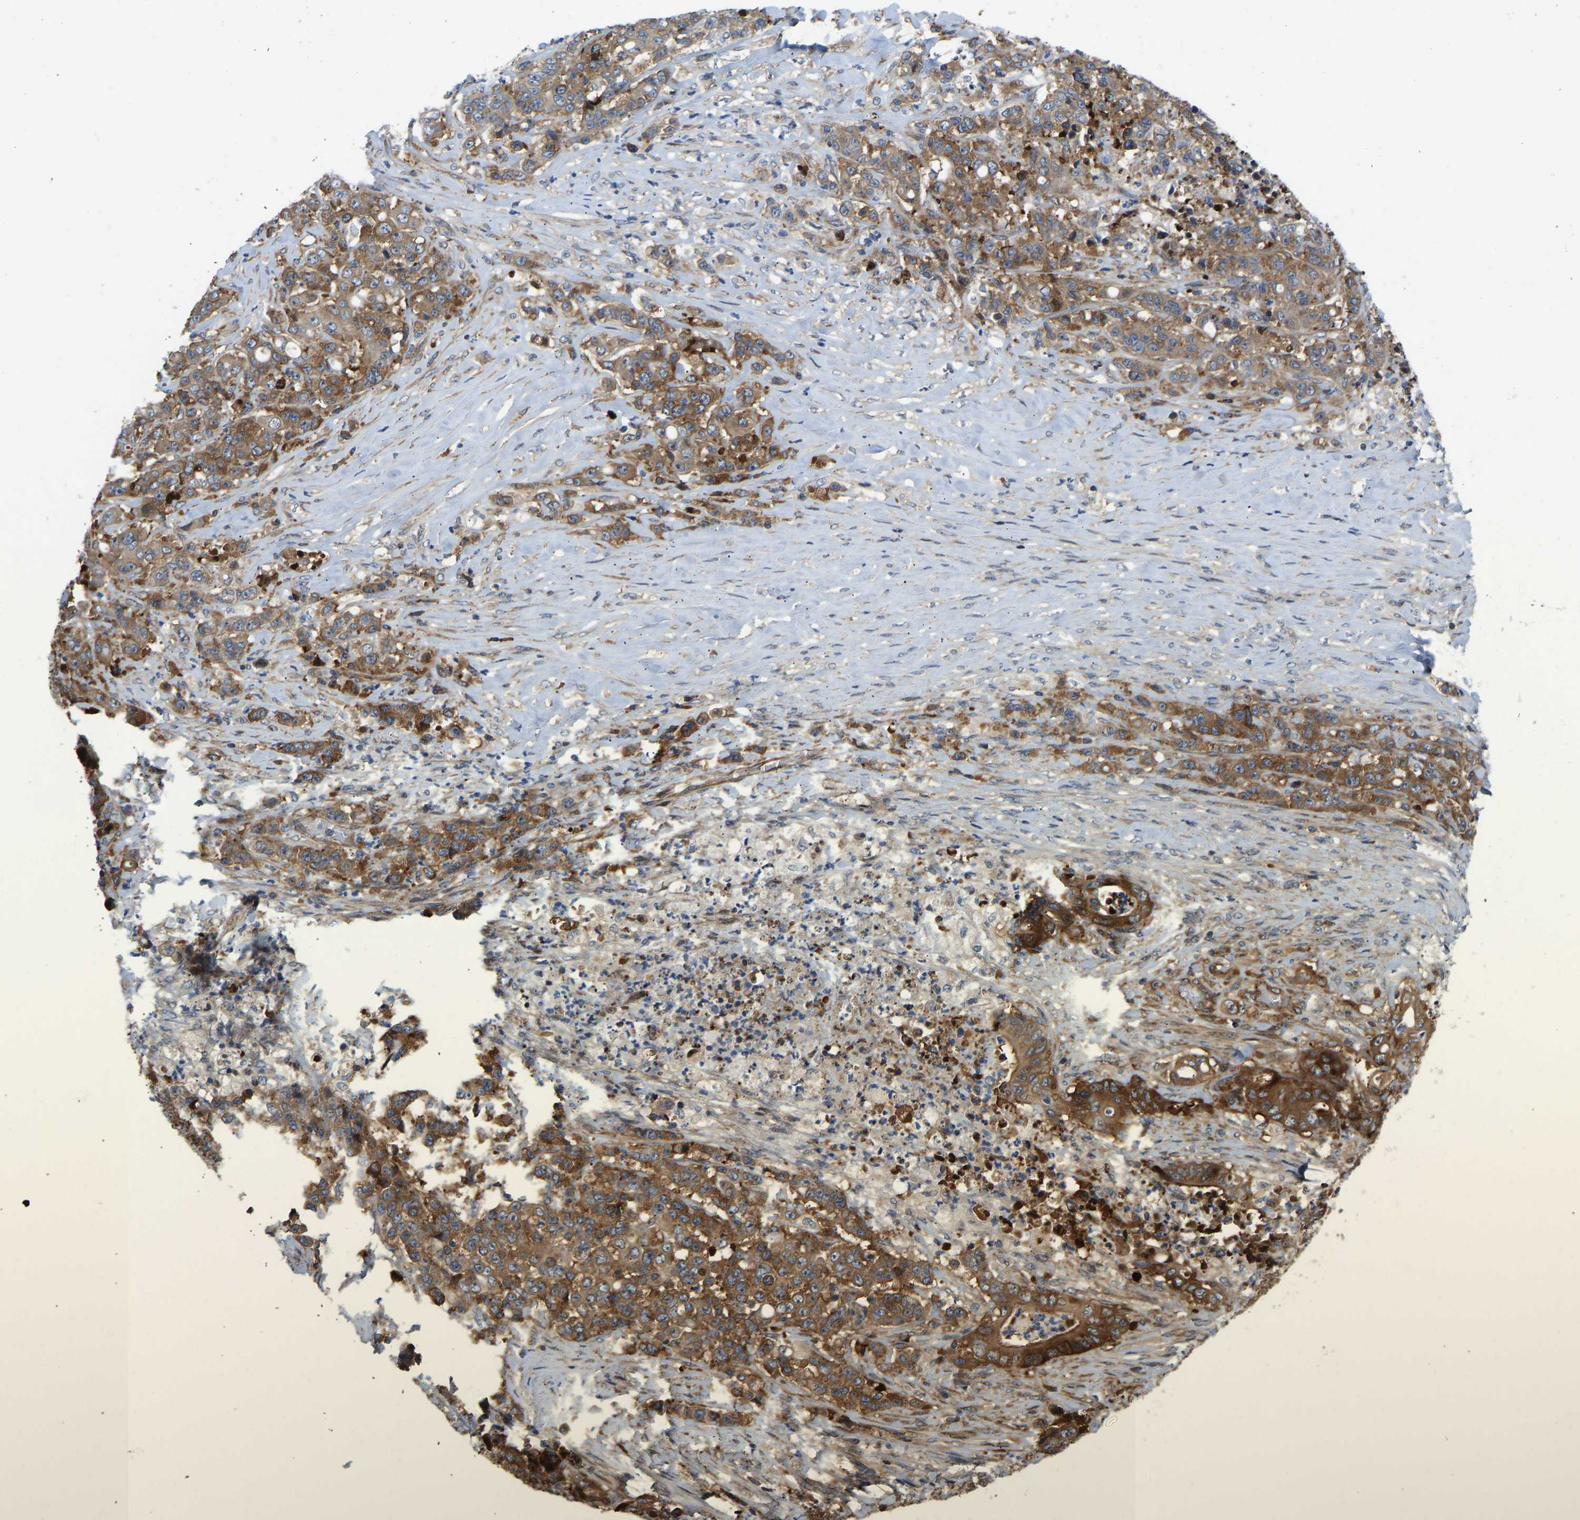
{"staining": {"intensity": "strong", "quantity": ">75%", "location": "cytoplasmic/membranous"}, "tissue": "stomach cancer", "cell_type": "Tumor cells", "image_type": "cancer", "snomed": [{"axis": "morphology", "description": "Adenocarcinoma, NOS"}, {"axis": "topography", "description": "Stomach"}], "caption": "Protein staining reveals strong cytoplasmic/membranous positivity in about >75% of tumor cells in stomach cancer (adenocarcinoma).", "gene": "RASGRF2", "patient": {"sex": "female", "age": 73}}